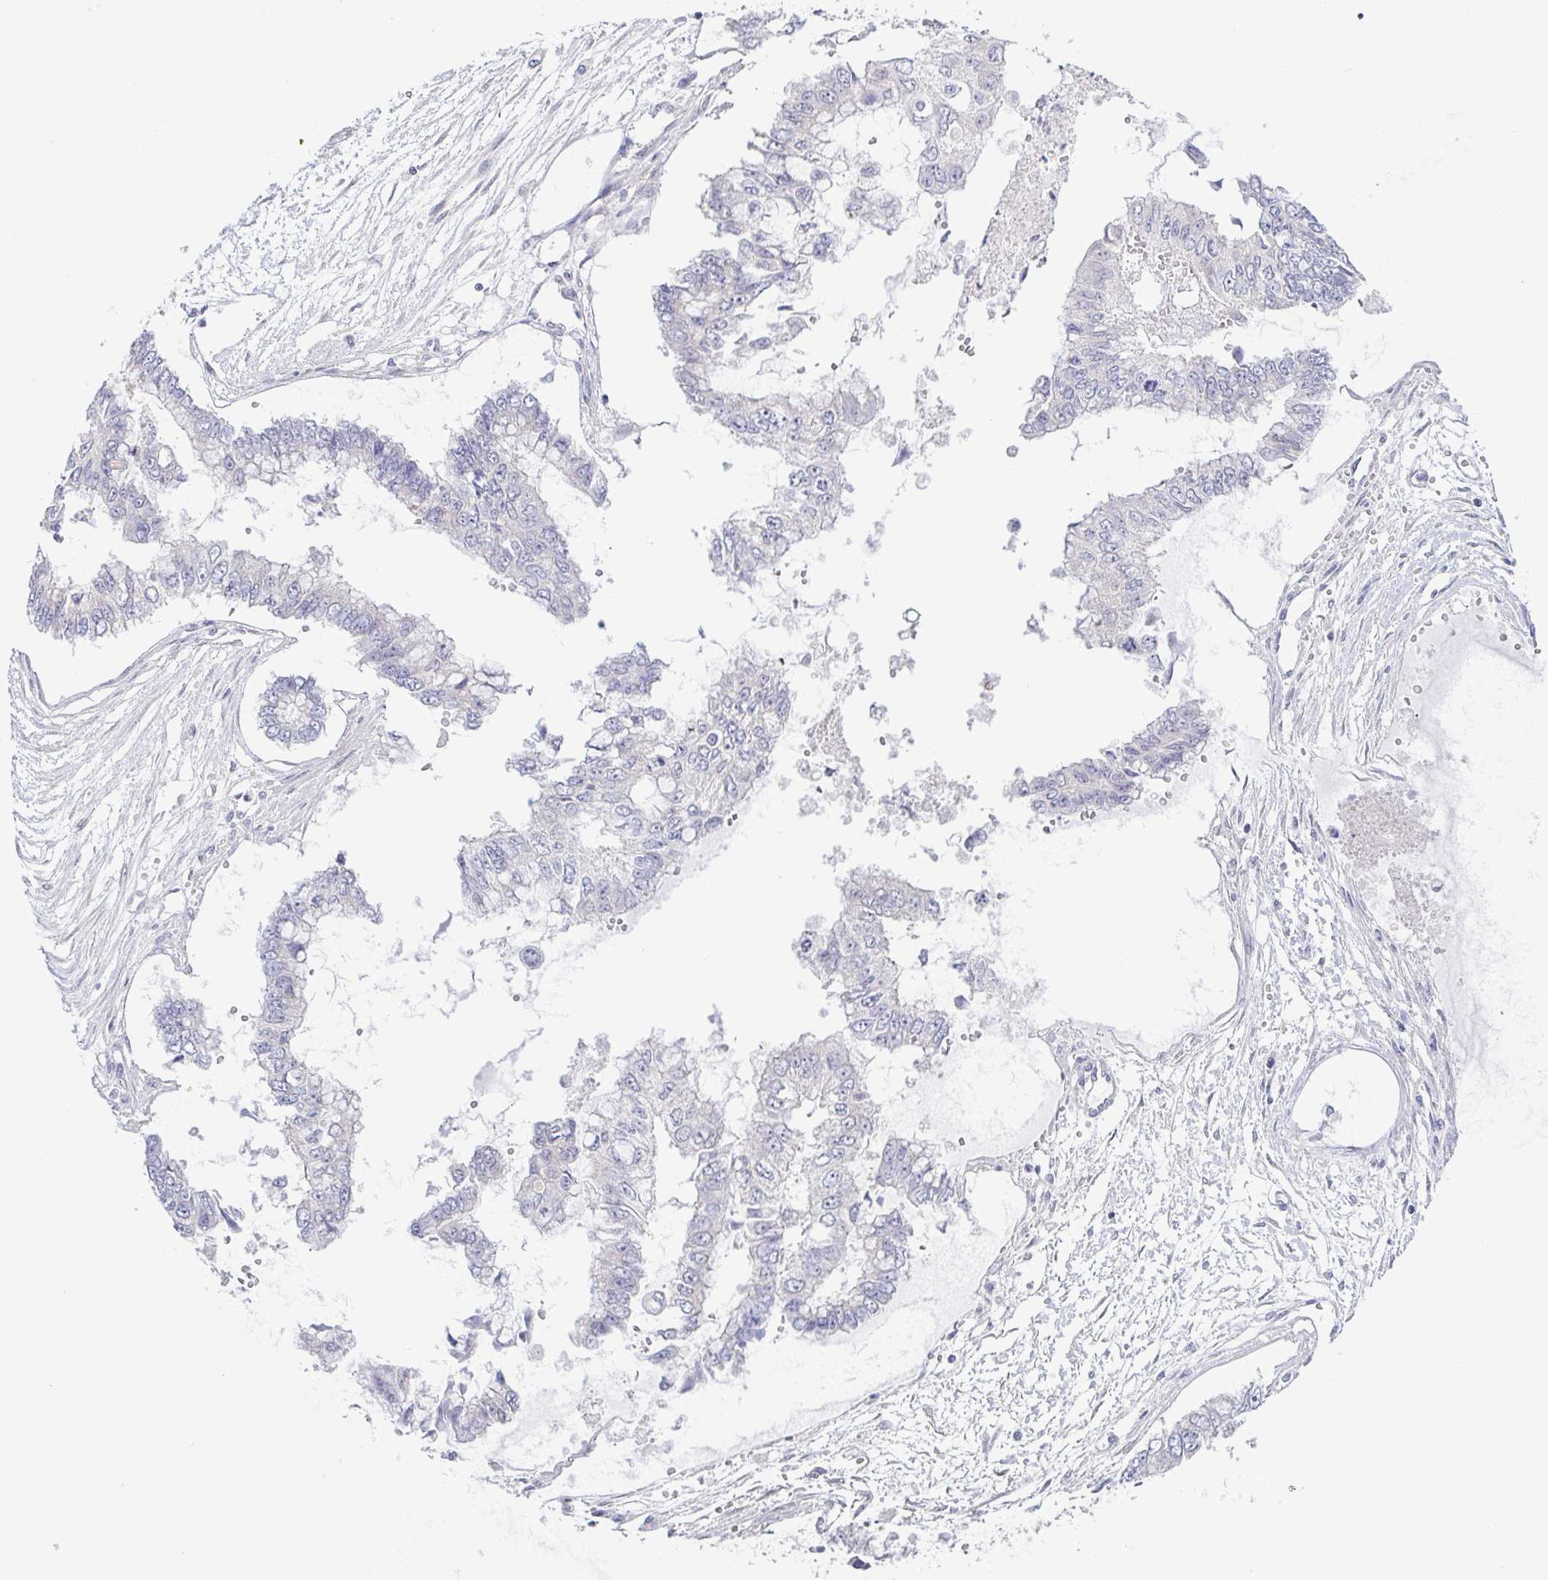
{"staining": {"intensity": "negative", "quantity": "none", "location": "none"}, "tissue": "ovarian cancer", "cell_type": "Tumor cells", "image_type": "cancer", "snomed": [{"axis": "morphology", "description": "Cystadenocarcinoma, mucinous, NOS"}, {"axis": "topography", "description": "Ovary"}], "caption": "Photomicrograph shows no significant protein expression in tumor cells of ovarian mucinous cystadenocarcinoma.", "gene": "HYPK", "patient": {"sex": "female", "age": 72}}